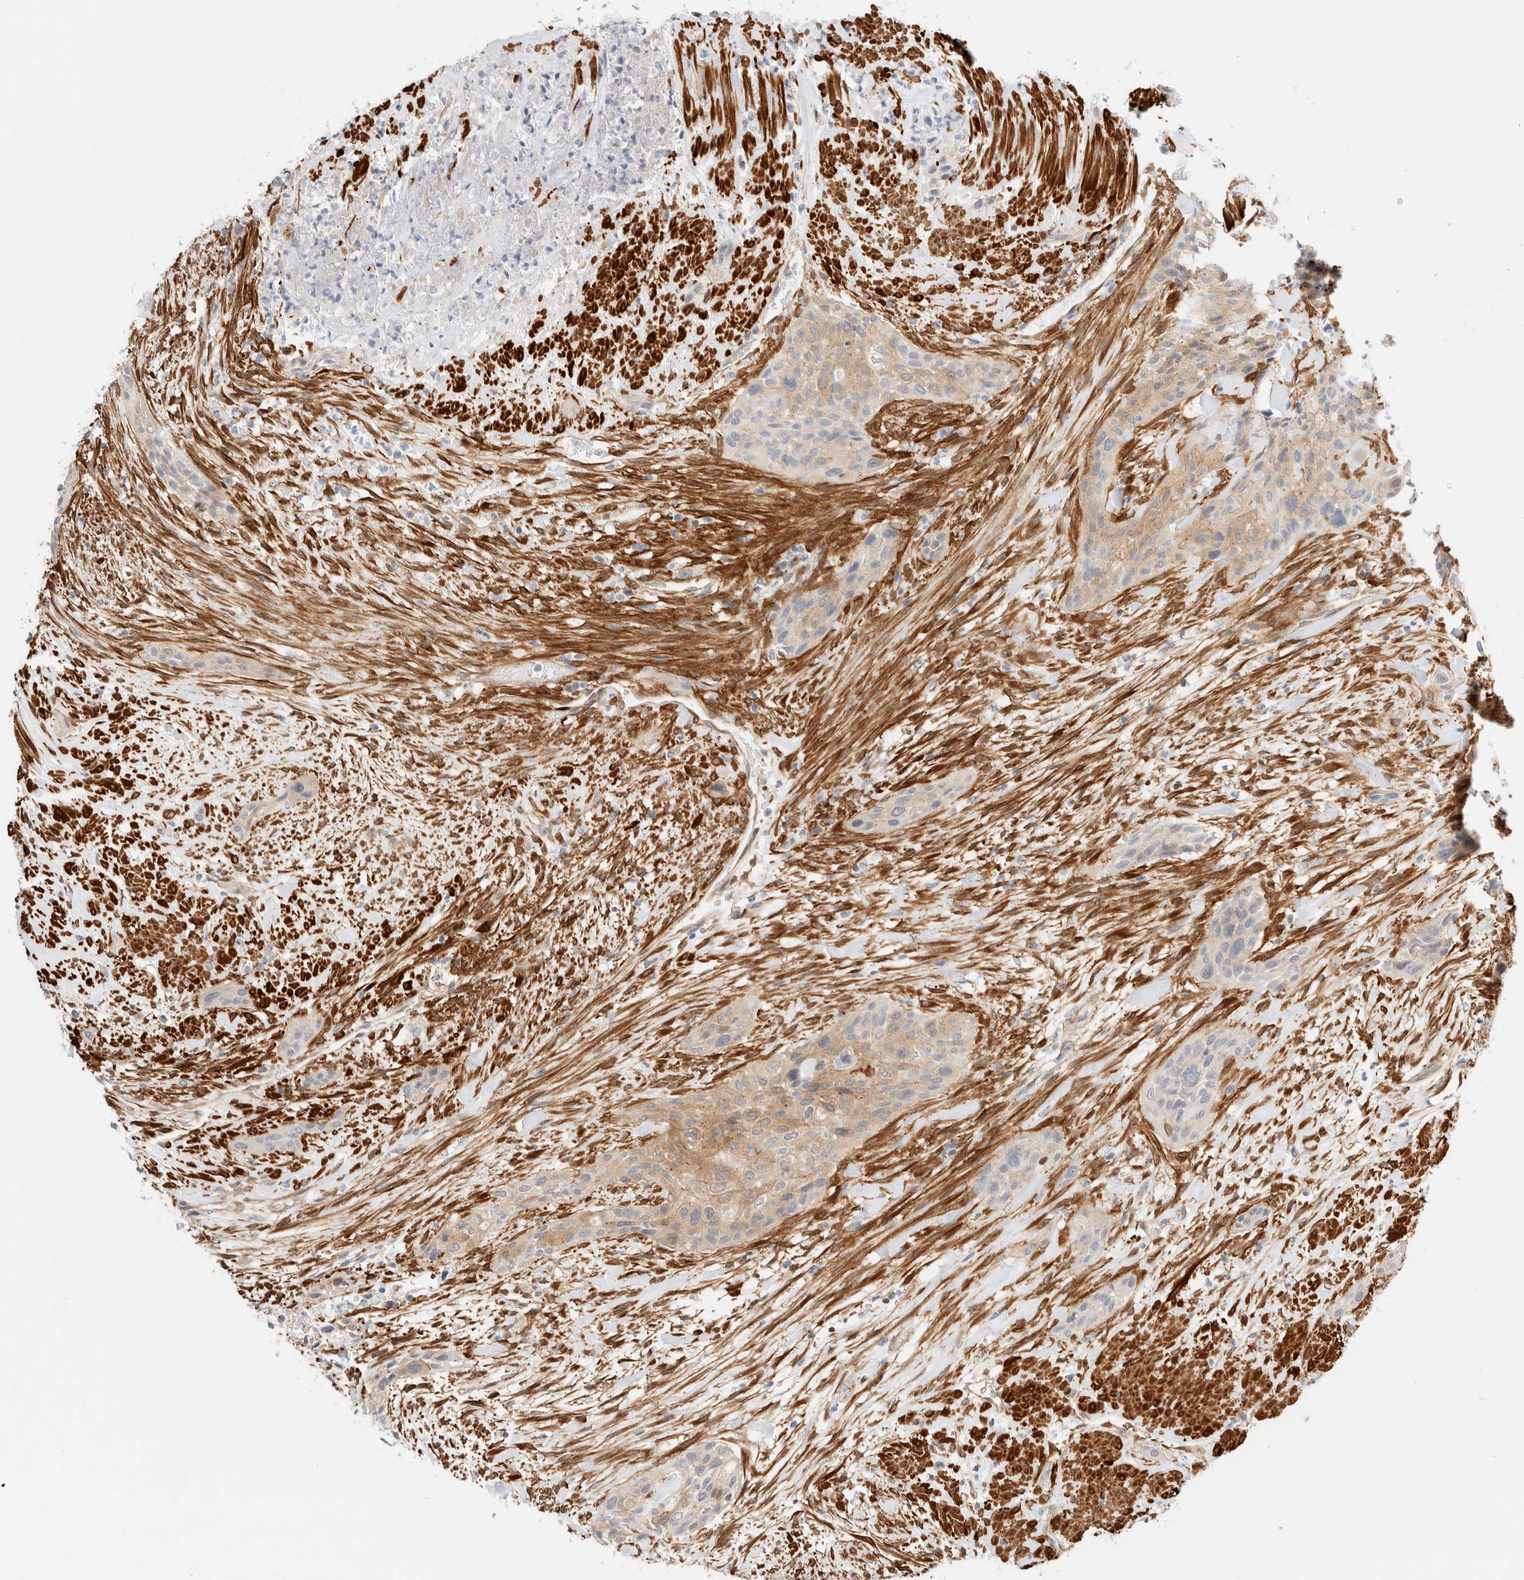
{"staining": {"intensity": "weak", "quantity": "25%-75%", "location": "cytoplasmic/membranous"}, "tissue": "urothelial cancer", "cell_type": "Tumor cells", "image_type": "cancer", "snomed": [{"axis": "morphology", "description": "Urothelial carcinoma, High grade"}, {"axis": "topography", "description": "Urinary bladder"}], "caption": "High-power microscopy captured an immunohistochemistry histopathology image of urothelial cancer, revealing weak cytoplasmic/membranous expression in about 25%-75% of tumor cells.", "gene": "LMCD1", "patient": {"sex": "male", "age": 35}}